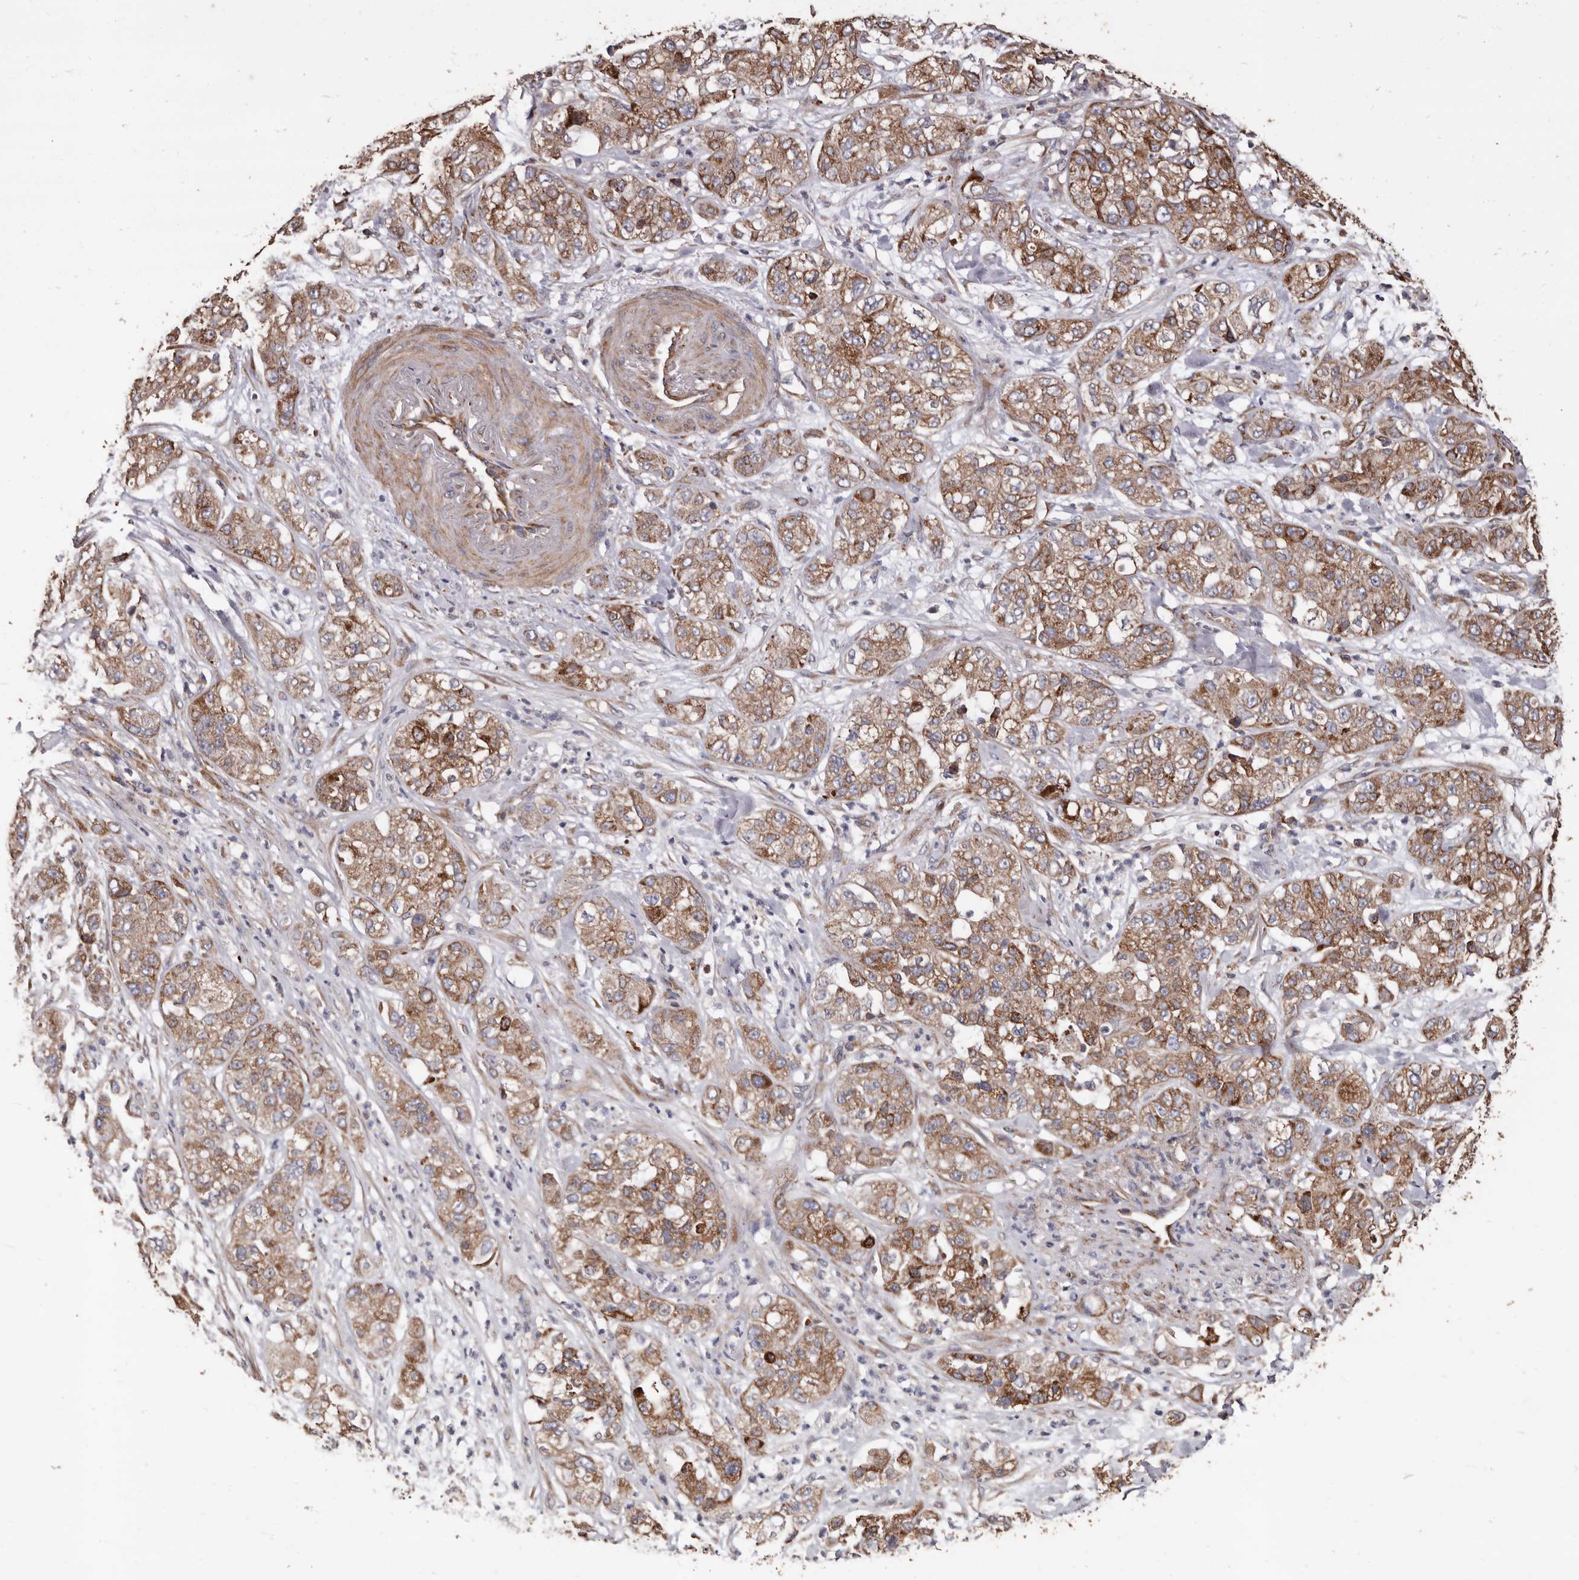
{"staining": {"intensity": "moderate", "quantity": ">75%", "location": "cytoplasmic/membranous"}, "tissue": "pancreatic cancer", "cell_type": "Tumor cells", "image_type": "cancer", "snomed": [{"axis": "morphology", "description": "Adenocarcinoma, NOS"}, {"axis": "topography", "description": "Pancreas"}], "caption": "IHC photomicrograph of human pancreatic cancer (adenocarcinoma) stained for a protein (brown), which reveals medium levels of moderate cytoplasmic/membranous expression in approximately >75% of tumor cells.", "gene": "OSGIN2", "patient": {"sex": "female", "age": 78}}